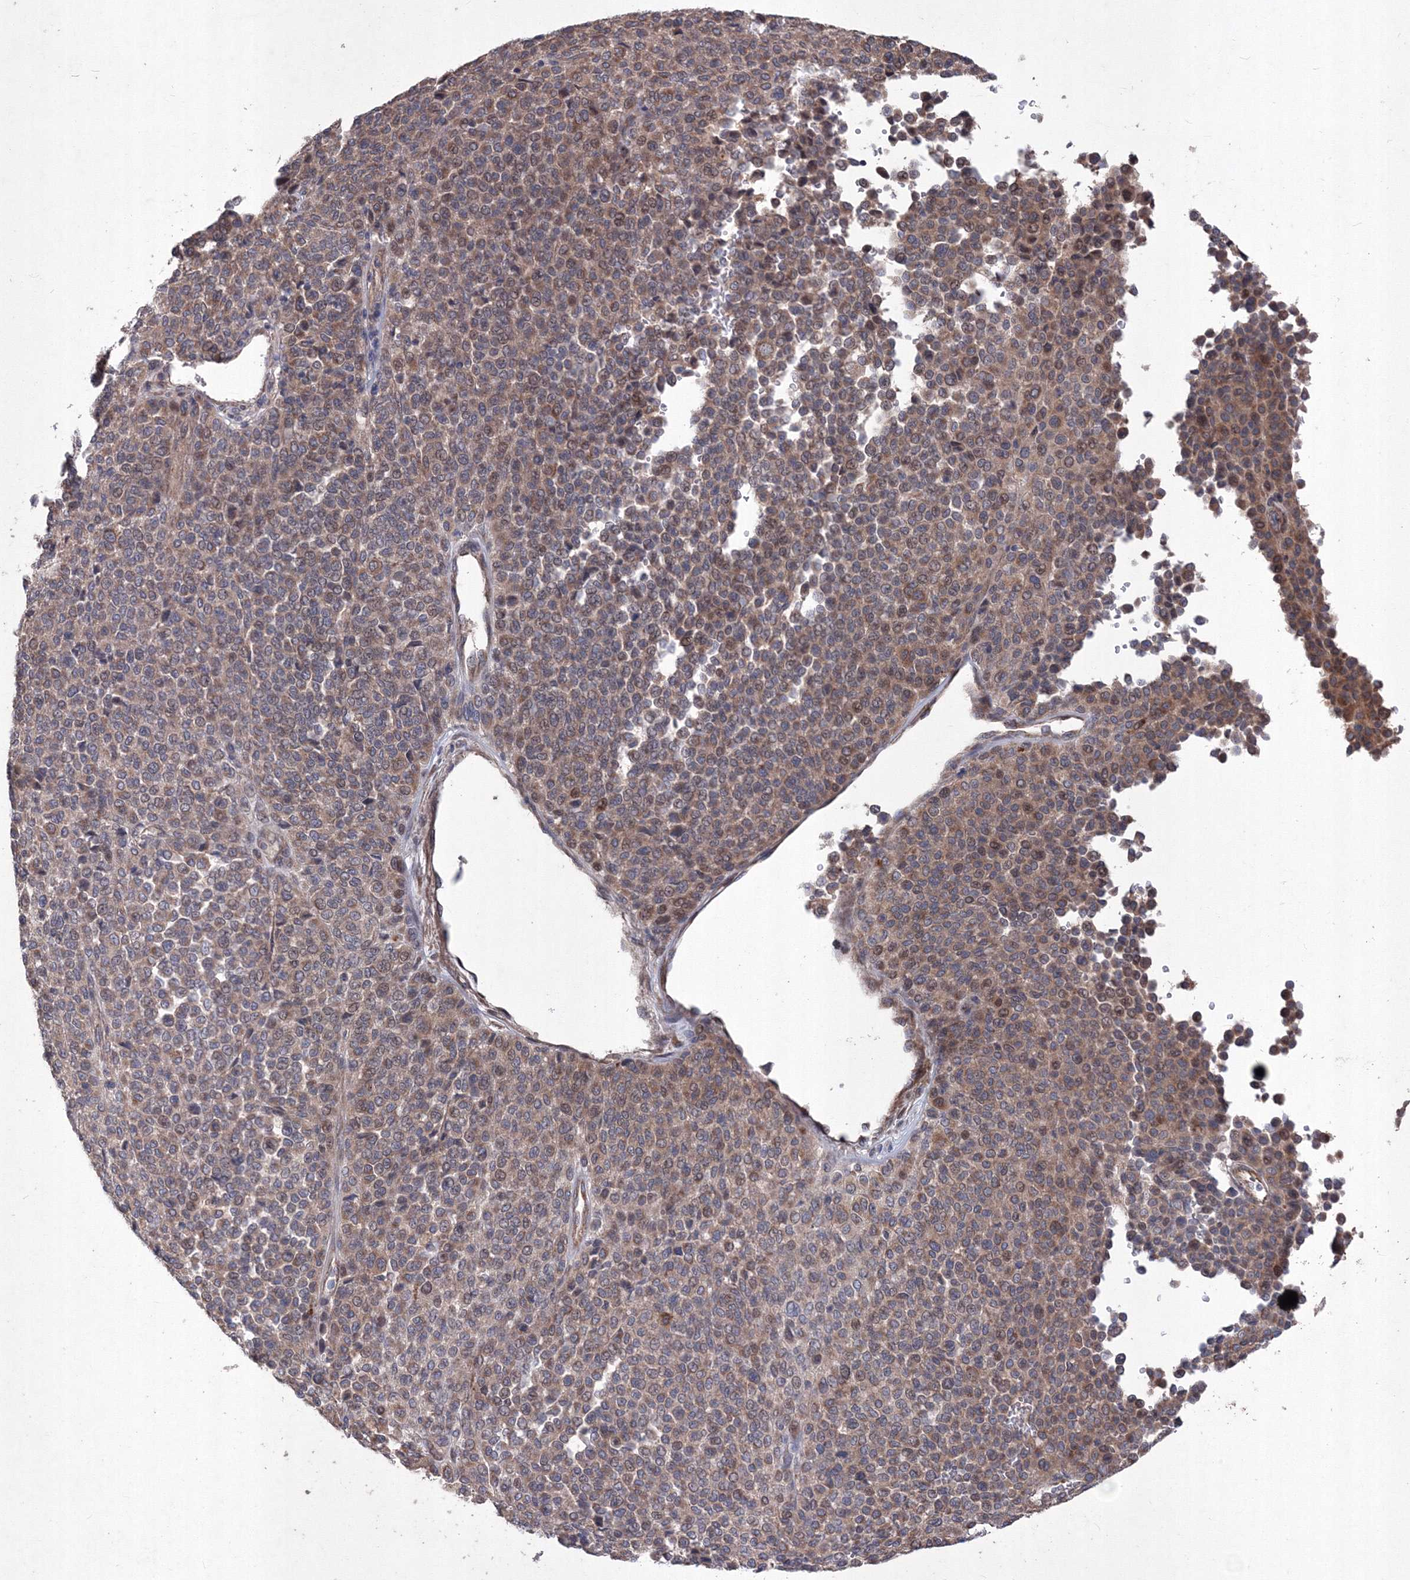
{"staining": {"intensity": "weak", "quantity": "25%-75%", "location": "cytoplasmic/membranous"}, "tissue": "melanoma", "cell_type": "Tumor cells", "image_type": "cancer", "snomed": [{"axis": "morphology", "description": "Malignant melanoma, Metastatic site"}, {"axis": "topography", "description": "Pancreas"}], "caption": "Immunohistochemistry (IHC) (DAB) staining of melanoma demonstrates weak cytoplasmic/membranous protein positivity in about 25%-75% of tumor cells.", "gene": "MTRF1L", "patient": {"sex": "female", "age": 30}}